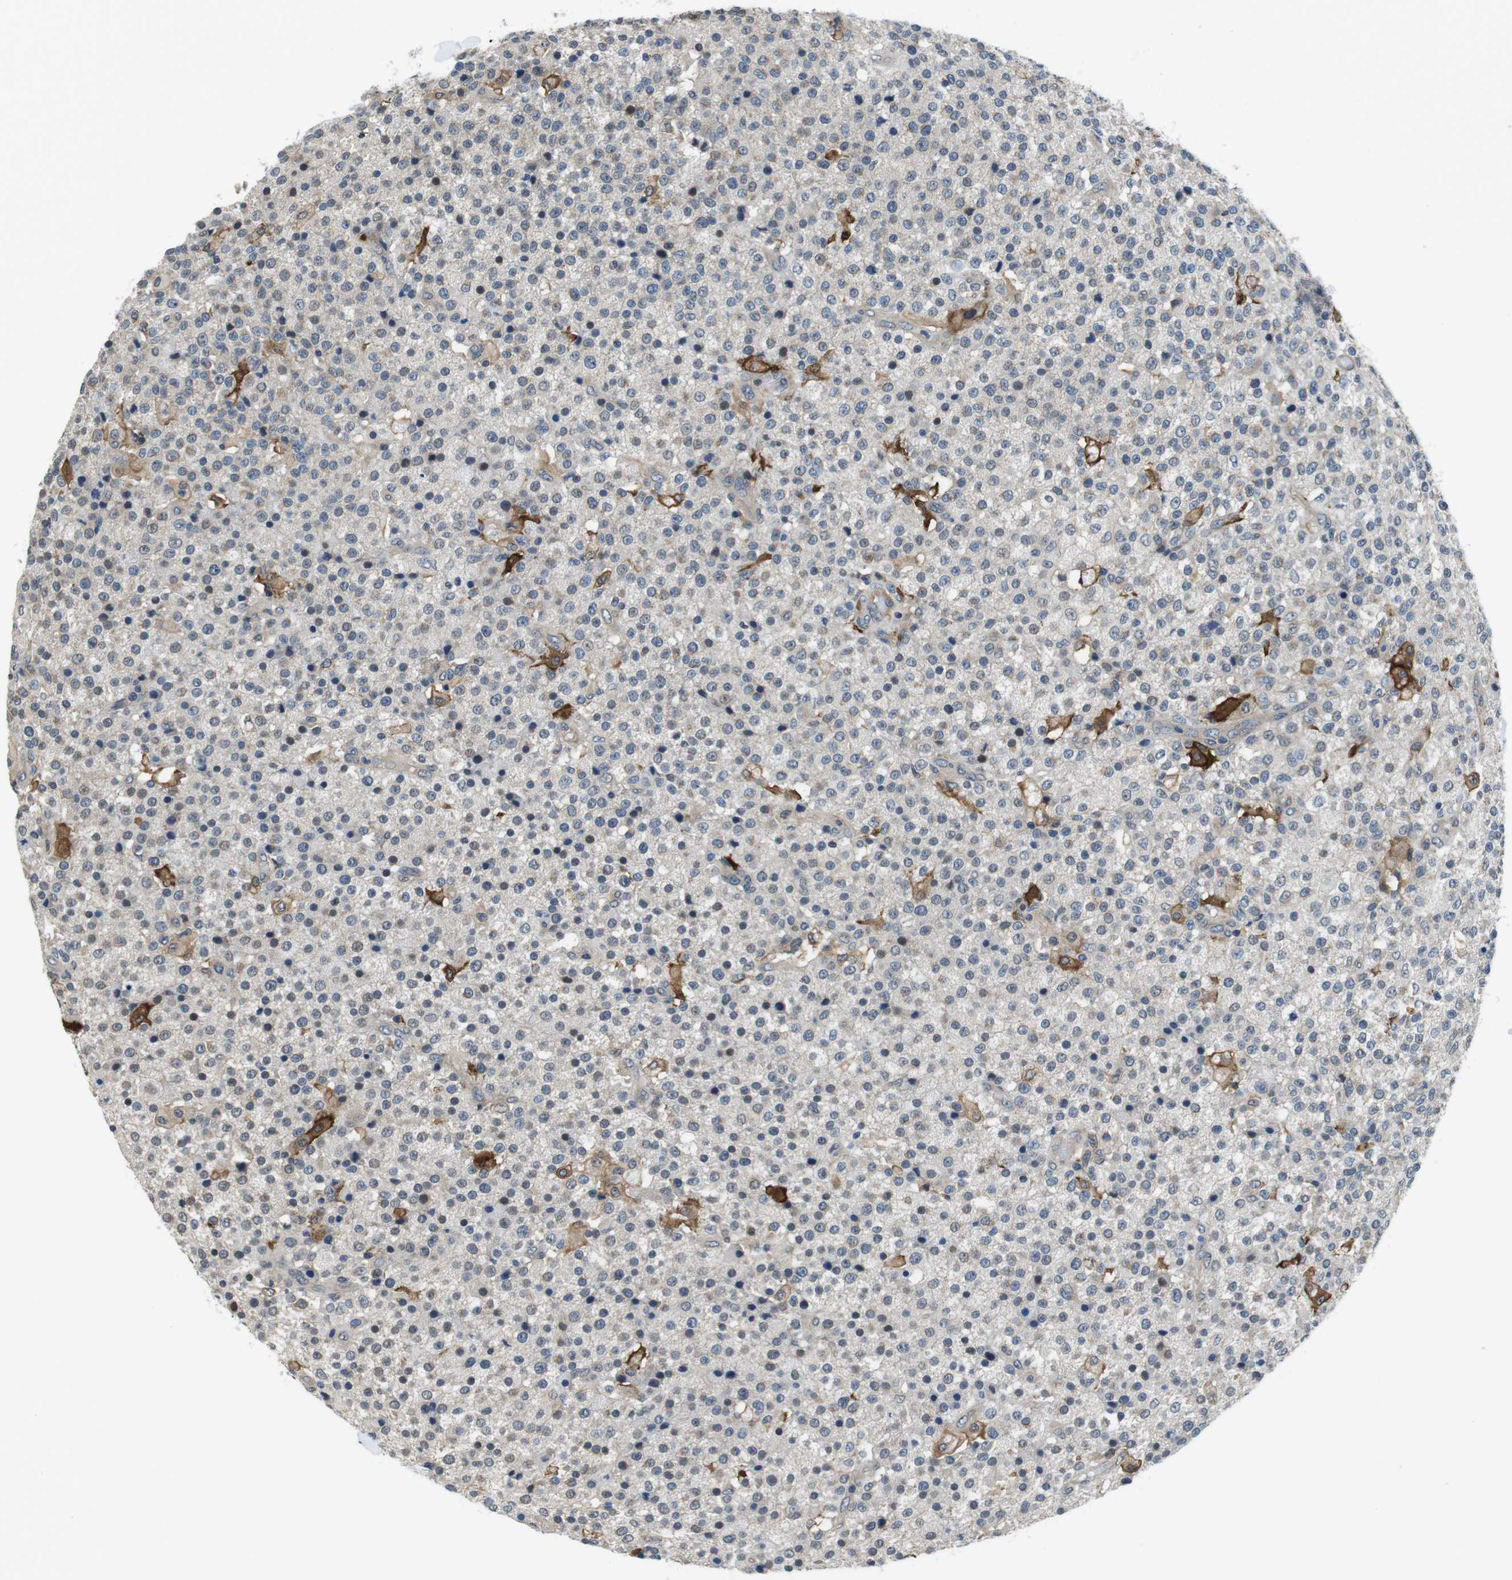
{"staining": {"intensity": "weak", "quantity": "<25%", "location": "nuclear"}, "tissue": "testis cancer", "cell_type": "Tumor cells", "image_type": "cancer", "snomed": [{"axis": "morphology", "description": "Seminoma, NOS"}, {"axis": "topography", "description": "Testis"}], "caption": "Seminoma (testis) was stained to show a protein in brown. There is no significant positivity in tumor cells. (Stains: DAB (3,3'-diaminobenzidine) immunohistochemistry with hematoxylin counter stain, Microscopy: brightfield microscopy at high magnification).", "gene": "CD163L1", "patient": {"sex": "male", "age": 59}}